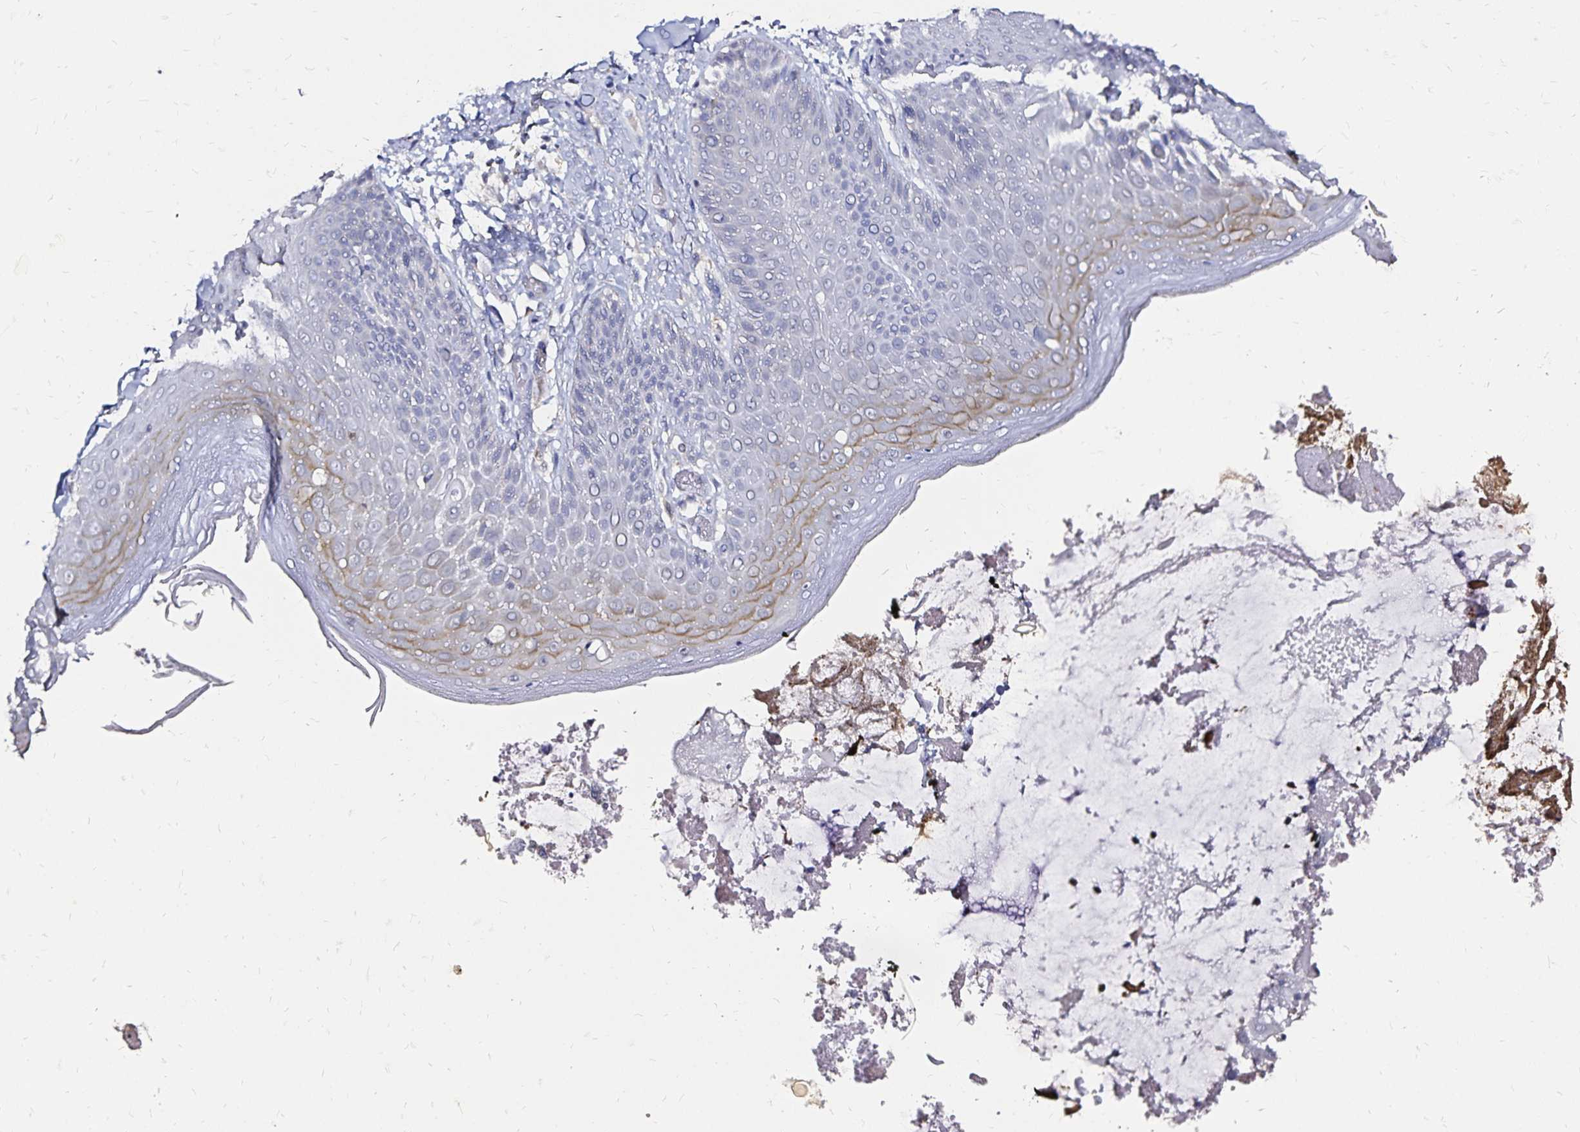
{"staining": {"intensity": "weak", "quantity": "<25%", "location": "cytoplasmic/membranous"}, "tissue": "skin", "cell_type": "Epidermal cells", "image_type": "normal", "snomed": [{"axis": "morphology", "description": "Normal tissue, NOS"}, {"axis": "topography", "description": "Anal"}, {"axis": "topography", "description": "Peripheral nerve tissue"}], "caption": "DAB immunohistochemical staining of benign human skin shows no significant staining in epidermal cells.", "gene": "SLC5A1", "patient": {"sex": "male", "age": 51}}